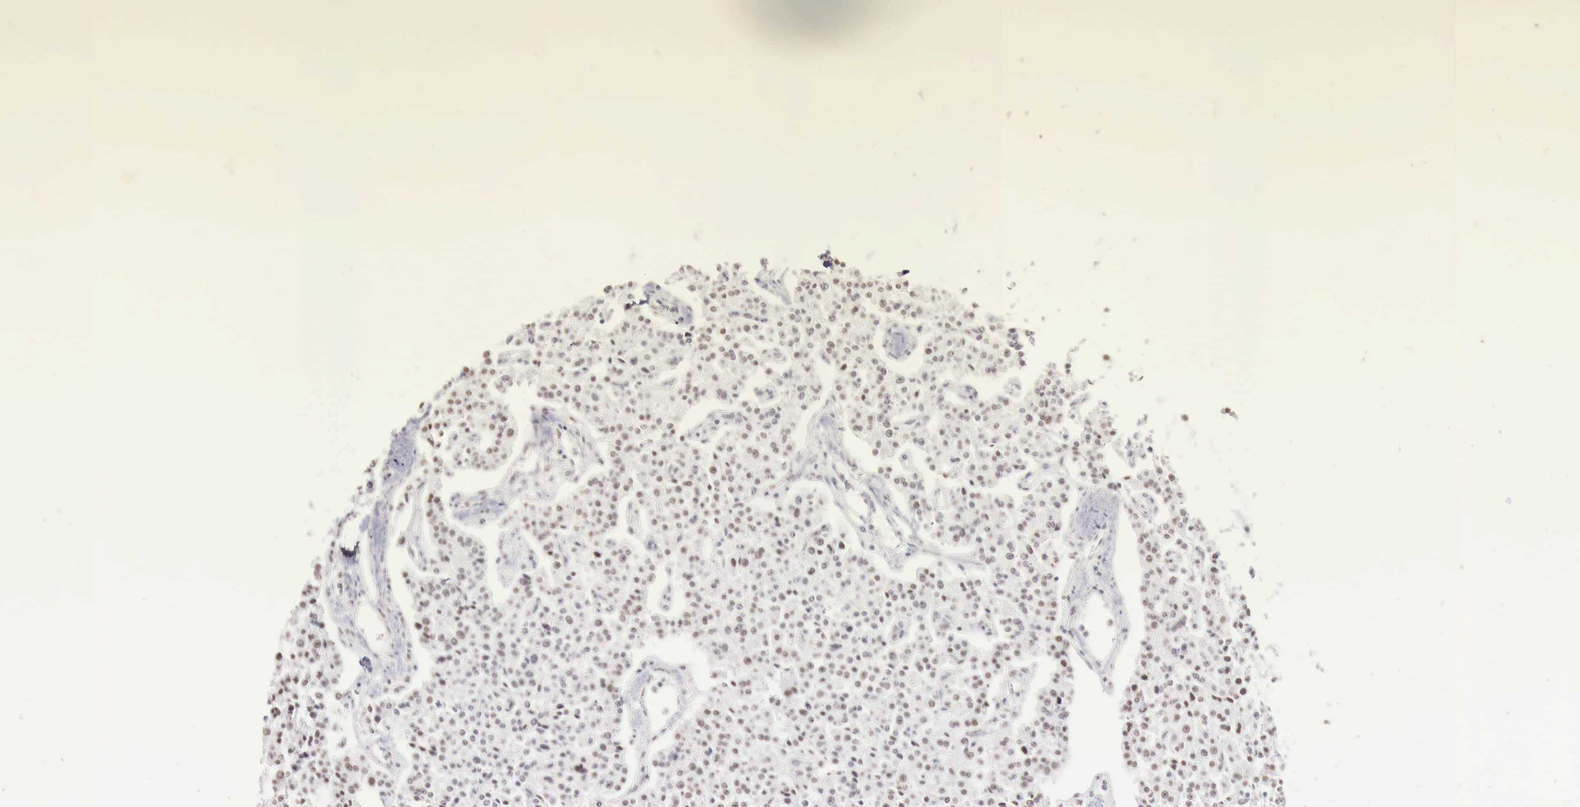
{"staining": {"intensity": "weak", "quantity": "<25%", "location": "nuclear"}, "tissue": "carcinoid", "cell_type": "Tumor cells", "image_type": "cancer", "snomed": [{"axis": "morphology", "description": "Carcinoid, malignant, NOS"}, {"axis": "topography", "description": "Stomach"}], "caption": "A high-resolution image shows immunohistochemistry (IHC) staining of carcinoid, which exhibits no significant staining in tumor cells. The staining is performed using DAB (3,3'-diaminobenzidine) brown chromogen with nuclei counter-stained in using hematoxylin.", "gene": "PHF14", "patient": {"sex": "female", "age": 76}}